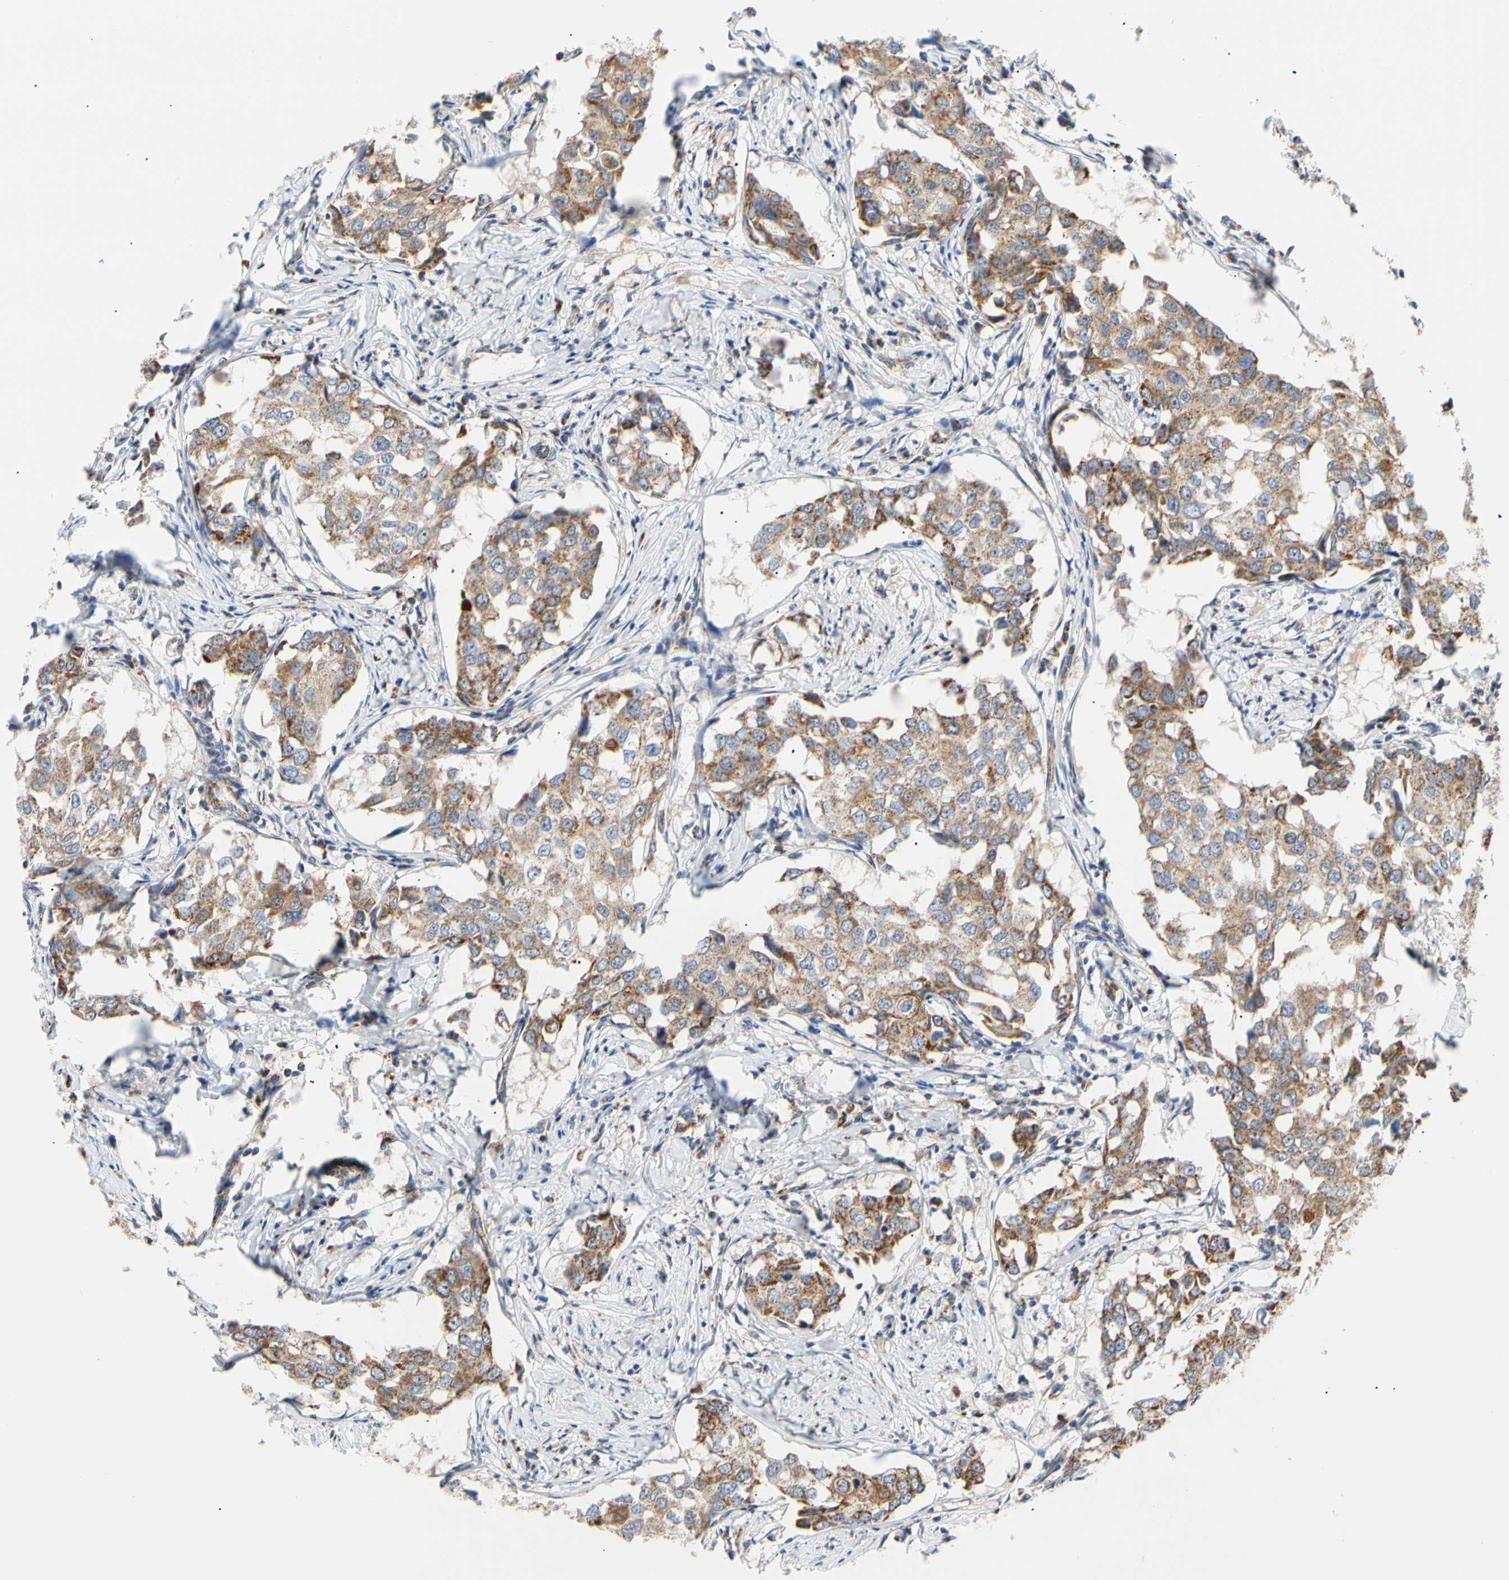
{"staining": {"intensity": "strong", "quantity": ">75%", "location": "cytoplasmic/membranous"}, "tissue": "breast cancer", "cell_type": "Tumor cells", "image_type": "cancer", "snomed": [{"axis": "morphology", "description": "Duct carcinoma"}, {"axis": "topography", "description": "Breast"}], "caption": "Human breast intraductal carcinoma stained with a protein marker demonstrates strong staining in tumor cells.", "gene": "ACAT1", "patient": {"sex": "female", "age": 27}}